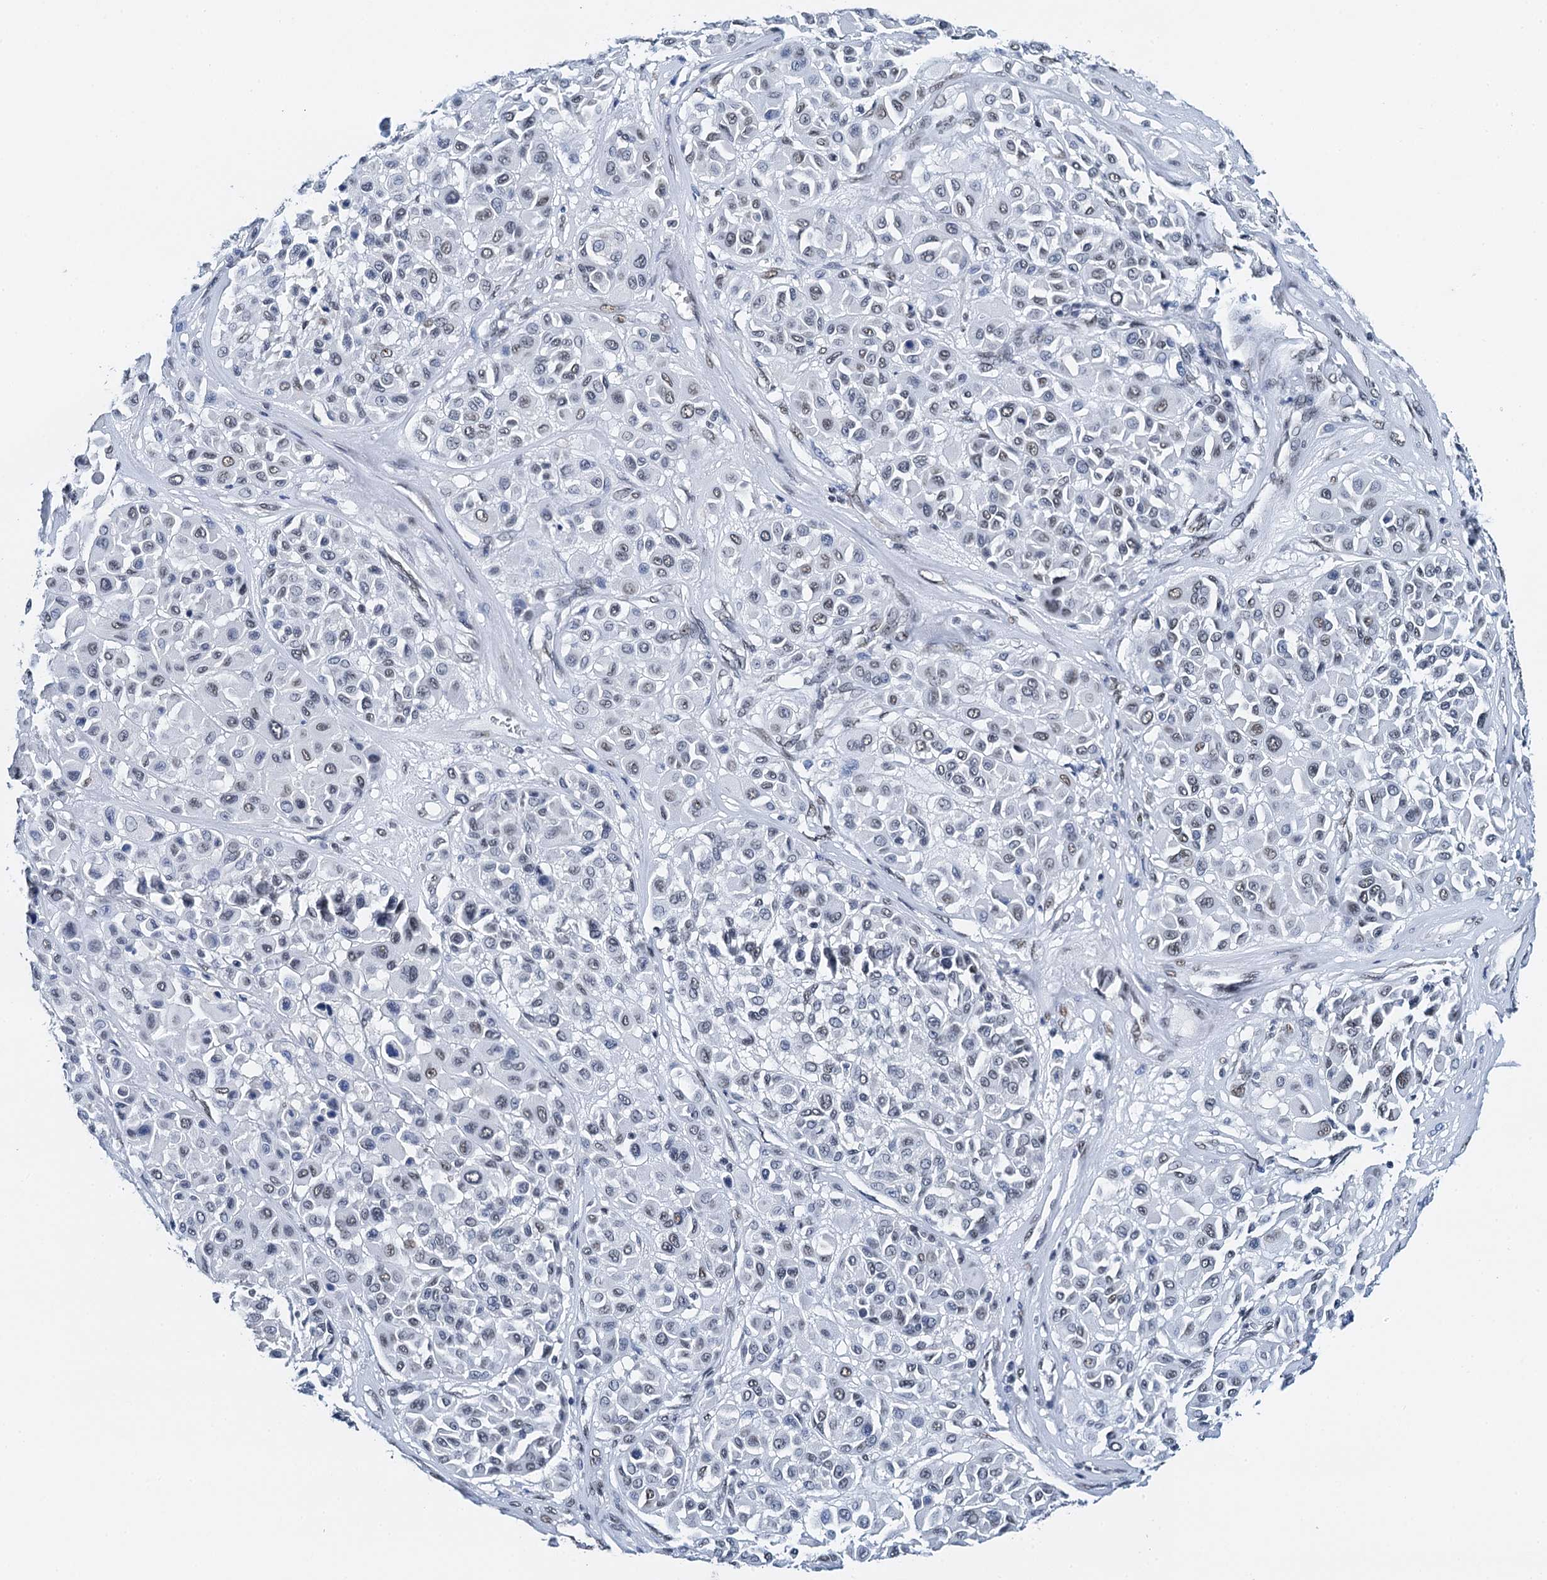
{"staining": {"intensity": "weak", "quantity": "<25%", "location": "nuclear"}, "tissue": "melanoma", "cell_type": "Tumor cells", "image_type": "cancer", "snomed": [{"axis": "morphology", "description": "Malignant melanoma, Metastatic site"}, {"axis": "topography", "description": "Soft tissue"}], "caption": "The immunohistochemistry (IHC) image has no significant staining in tumor cells of malignant melanoma (metastatic site) tissue.", "gene": "SLTM", "patient": {"sex": "male", "age": 41}}